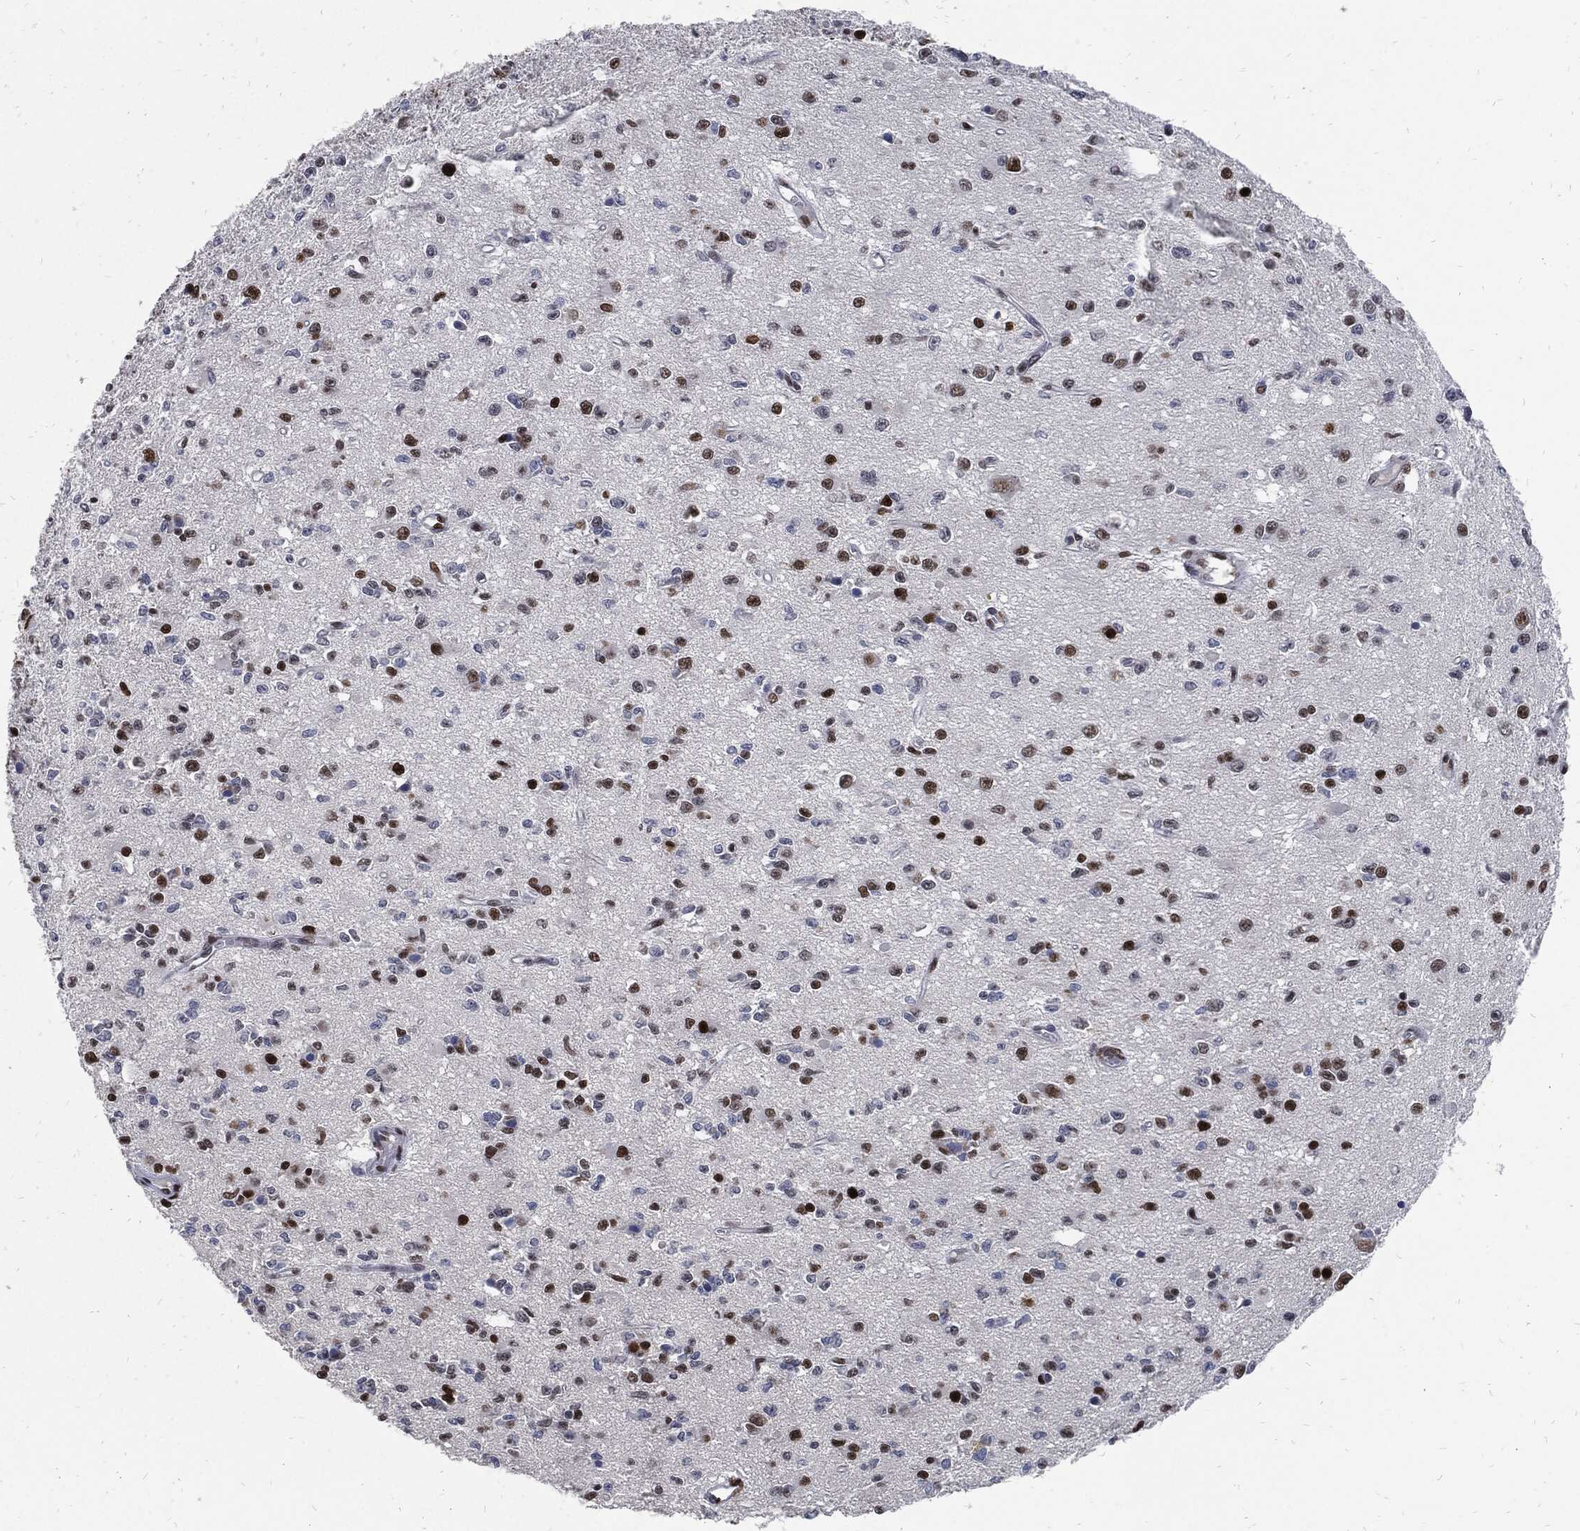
{"staining": {"intensity": "strong", "quantity": "<25%", "location": "nuclear"}, "tissue": "glioma", "cell_type": "Tumor cells", "image_type": "cancer", "snomed": [{"axis": "morphology", "description": "Glioma, malignant, Low grade"}, {"axis": "topography", "description": "Brain"}], "caption": "Glioma was stained to show a protein in brown. There is medium levels of strong nuclear staining in about <25% of tumor cells.", "gene": "JUN", "patient": {"sex": "female", "age": 45}}